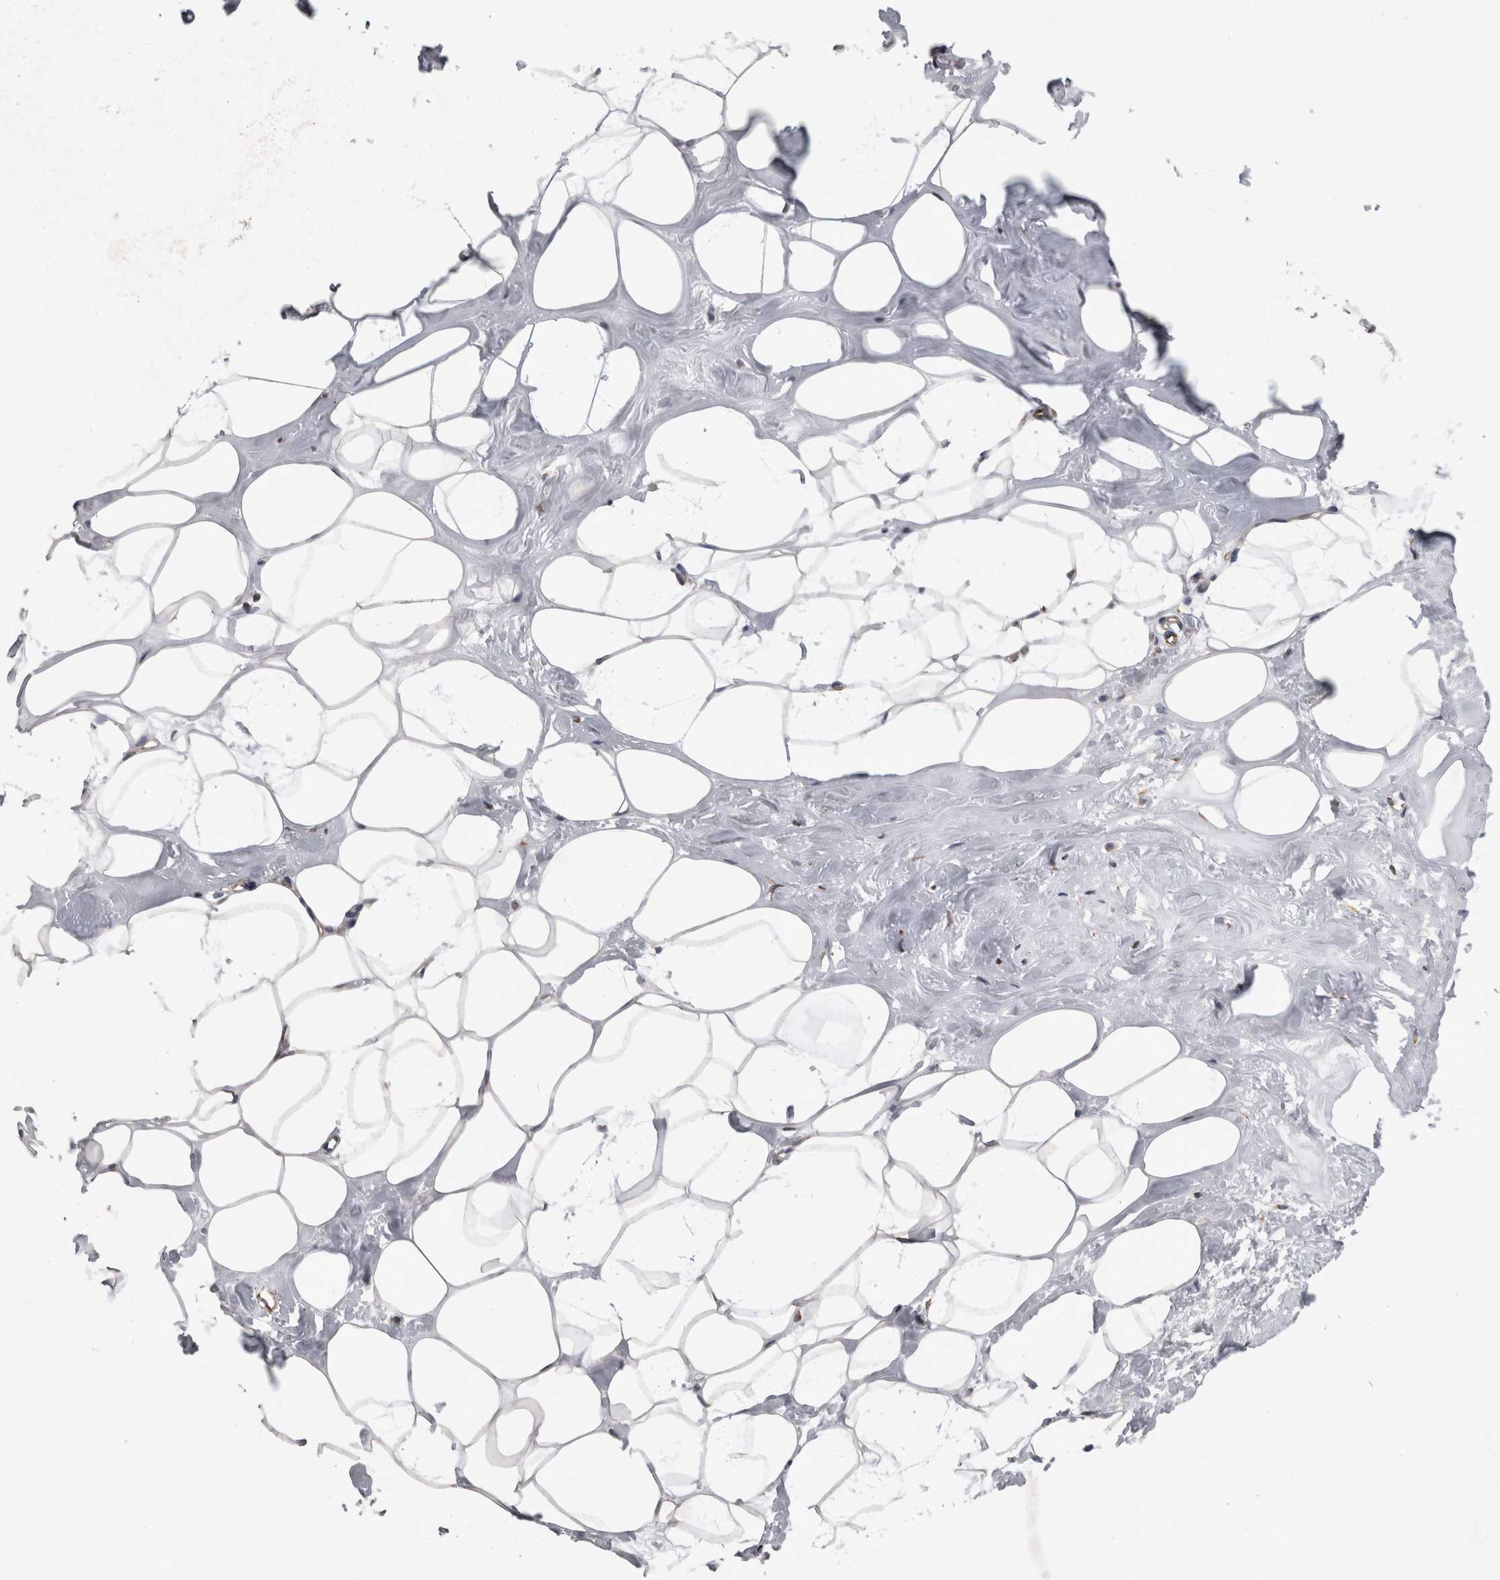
{"staining": {"intensity": "negative", "quantity": "none", "location": "none"}, "tissue": "adipose tissue", "cell_type": "Adipocytes", "image_type": "normal", "snomed": [{"axis": "morphology", "description": "Normal tissue, NOS"}, {"axis": "morphology", "description": "Fibrosis, NOS"}, {"axis": "topography", "description": "Breast"}, {"axis": "topography", "description": "Adipose tissue"}], "caption": "An immunohistochemistry (IHC) photomicrograph of normal adipose tissue is shown. There is no staining in adipocytes of adipose tissue. Brightfield microscopy of immunohistochemistry (IHC) stained with DAB (3,3'-diaminobenzidine) (brown) and hematoxylin (blue), captured at high magnification.", "gene": "ACOT7", "patient": {"sex": "female", "age": 39}}